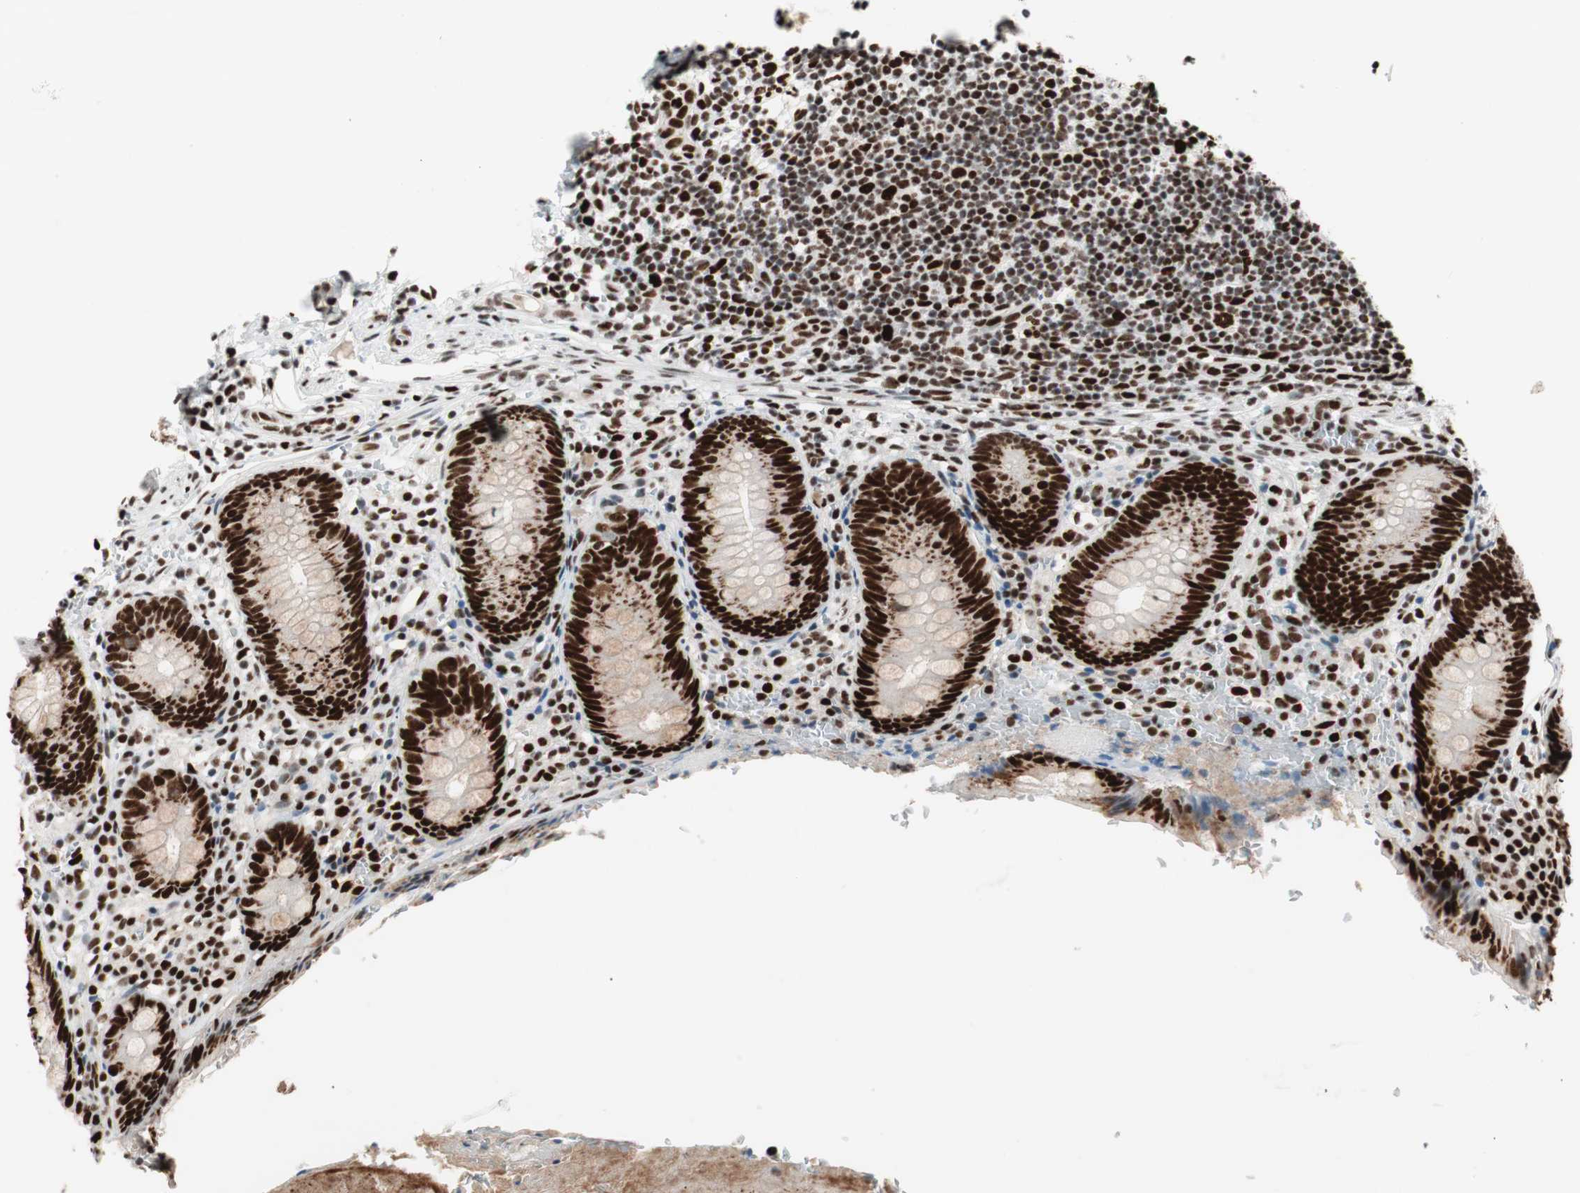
{"staining": {"intensity": "strong", "quantity": ">75%", "location": "nuclear"}, "tissue": "appendix", "cell_type": "Glandular cells", "image_type": "normal", "snomed": [{"axis": "morphology", "description": "Normal tissue, NOS"}, {"axis": "topography", "description": "Appendix"}], "caption": "The micrograph exhibits a brown stain indicating the presence of a protein in the nuclear of glandular cells in appendix.", "gene": "PSME3", "patient": {"sex": "female", "age": 10}}